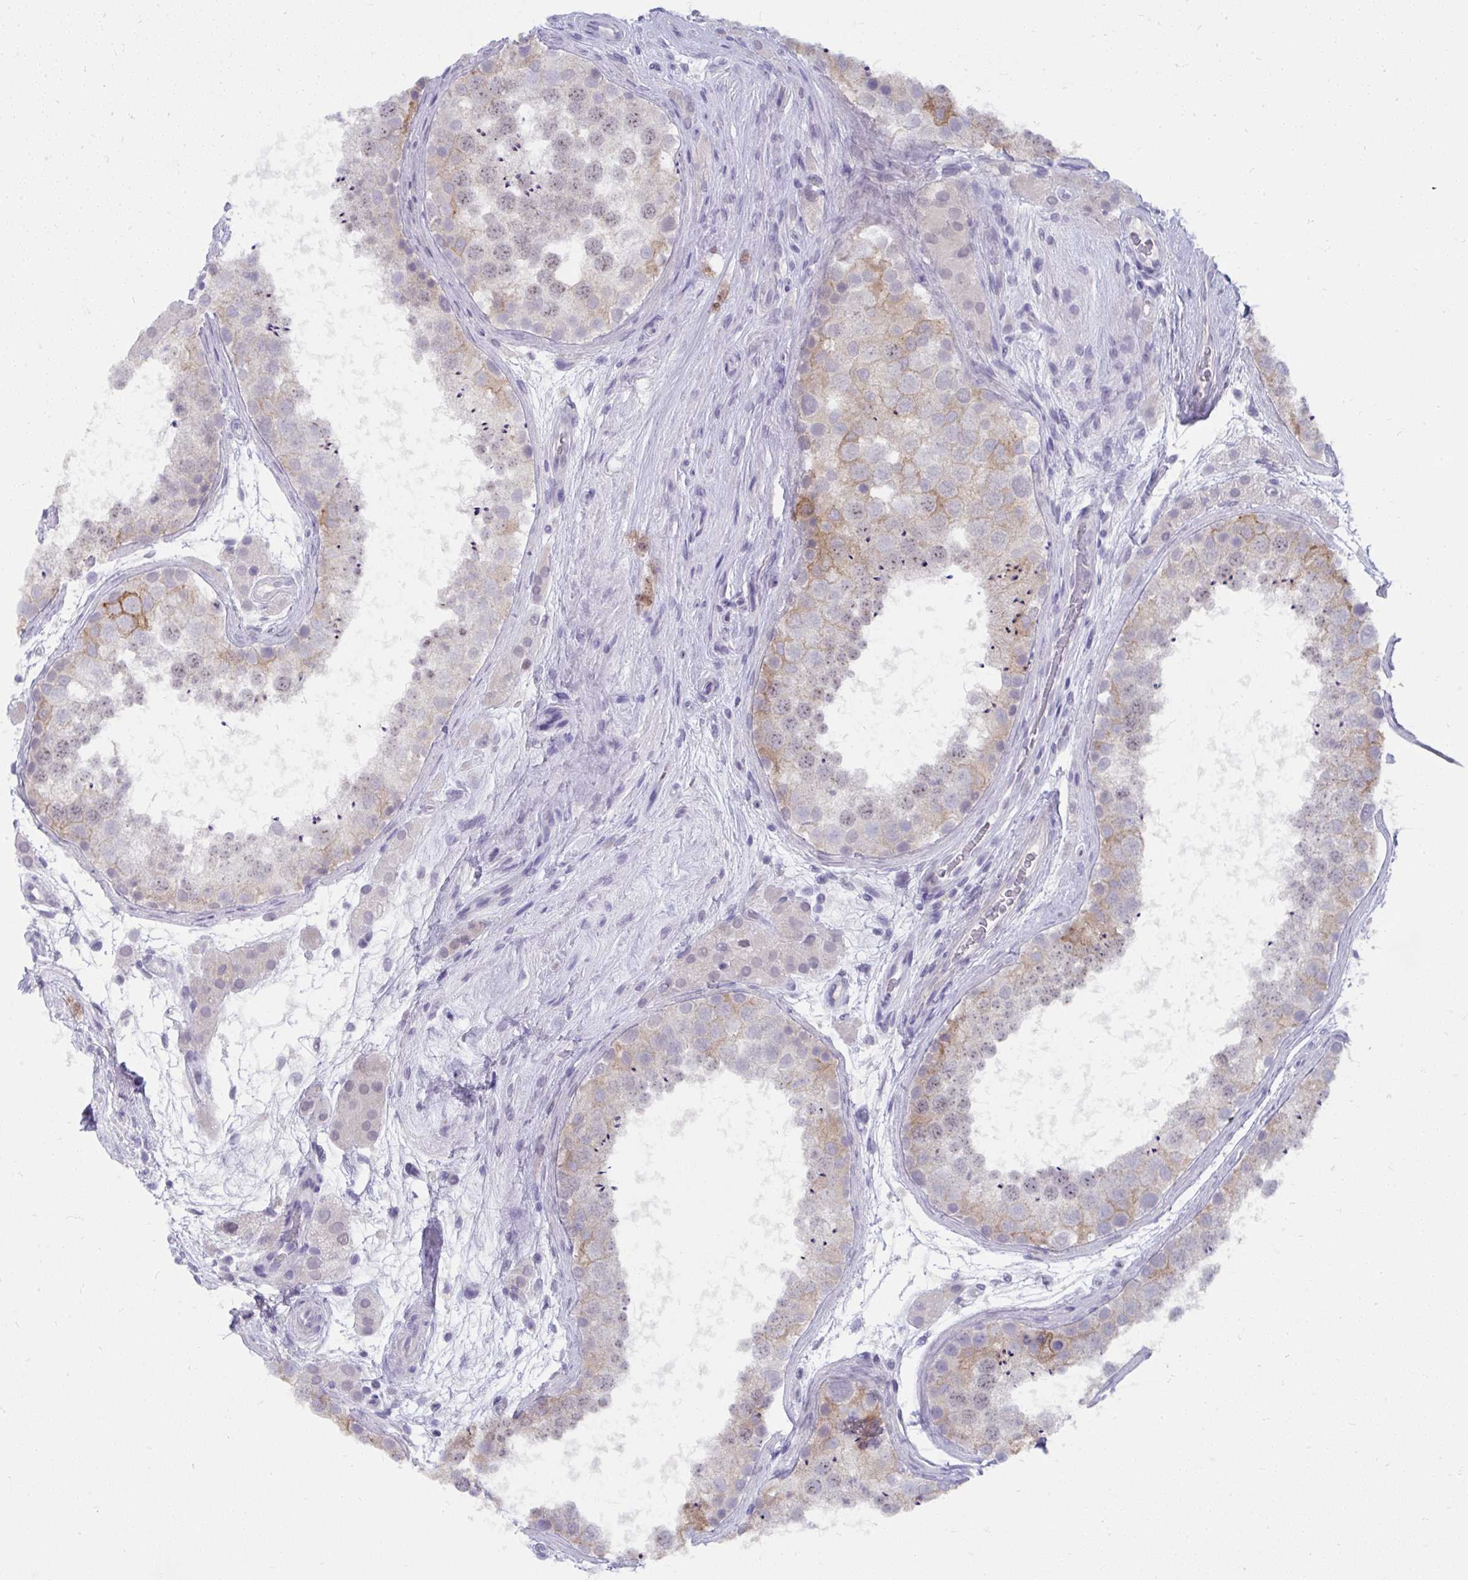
{"staining": {"intensity": "moderate", "quantity": "<25%", "location": "cytoplasmic/membranous"}, "tissue": "testis", "cell_type": "Cells in seminiferous ducts", "image_type": "normal", "snomed": [{"axis": "morphology", "description": "Normal tissue, NOS"}, {"axis": "topography", "description": "Testis"}], "caption": "A brown stain labels moderate cytoplasmic/membranous staining of a protein in cells in seminiferous ducts of unremarkable human testis.", "gene": "UGT3A2", "patient": {"sex": "male", "age": 41}}